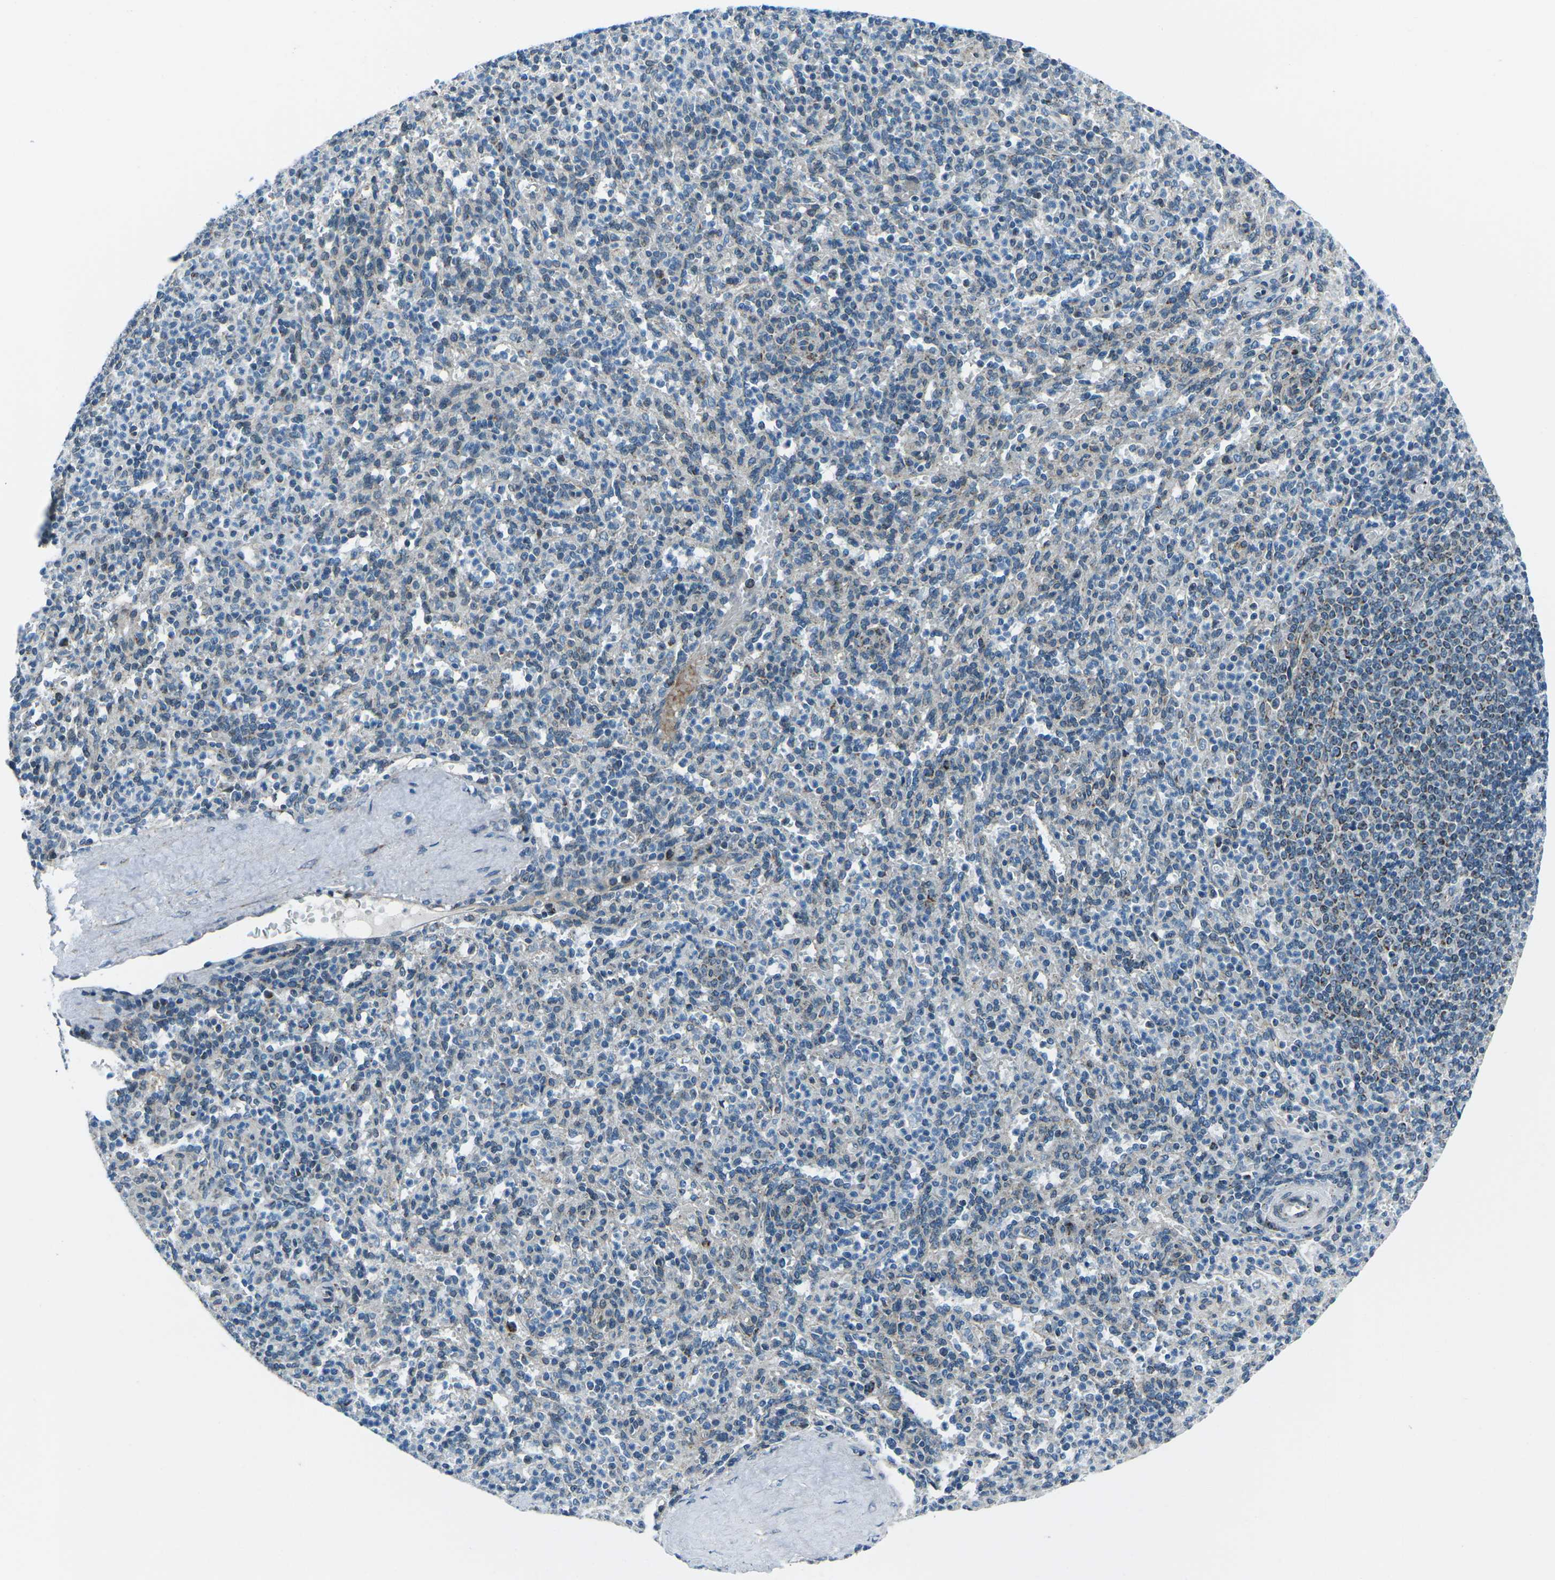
{"staining": {"intensity": "negative", "quantity": "none", "location": "none"}, "tissue": "spleen", "cell_type": "Cells in red pulp", "image_type": "normal", "snomed": [{"axis": "morphology", "description": "Normal tissue, NOS"}, {"axis": "topography", "description": "Spleen"}], "caption": "The IHC histopathology image has no significant expression in cells in red pulp of spleen. The staining is performed using DAB (3,3'-diaminobenzidine) brown chromogen with nuclei counter-stained in using hematoxylin.", "gene": "RFESD", "patient": {"sex": "male", "age": 36}}